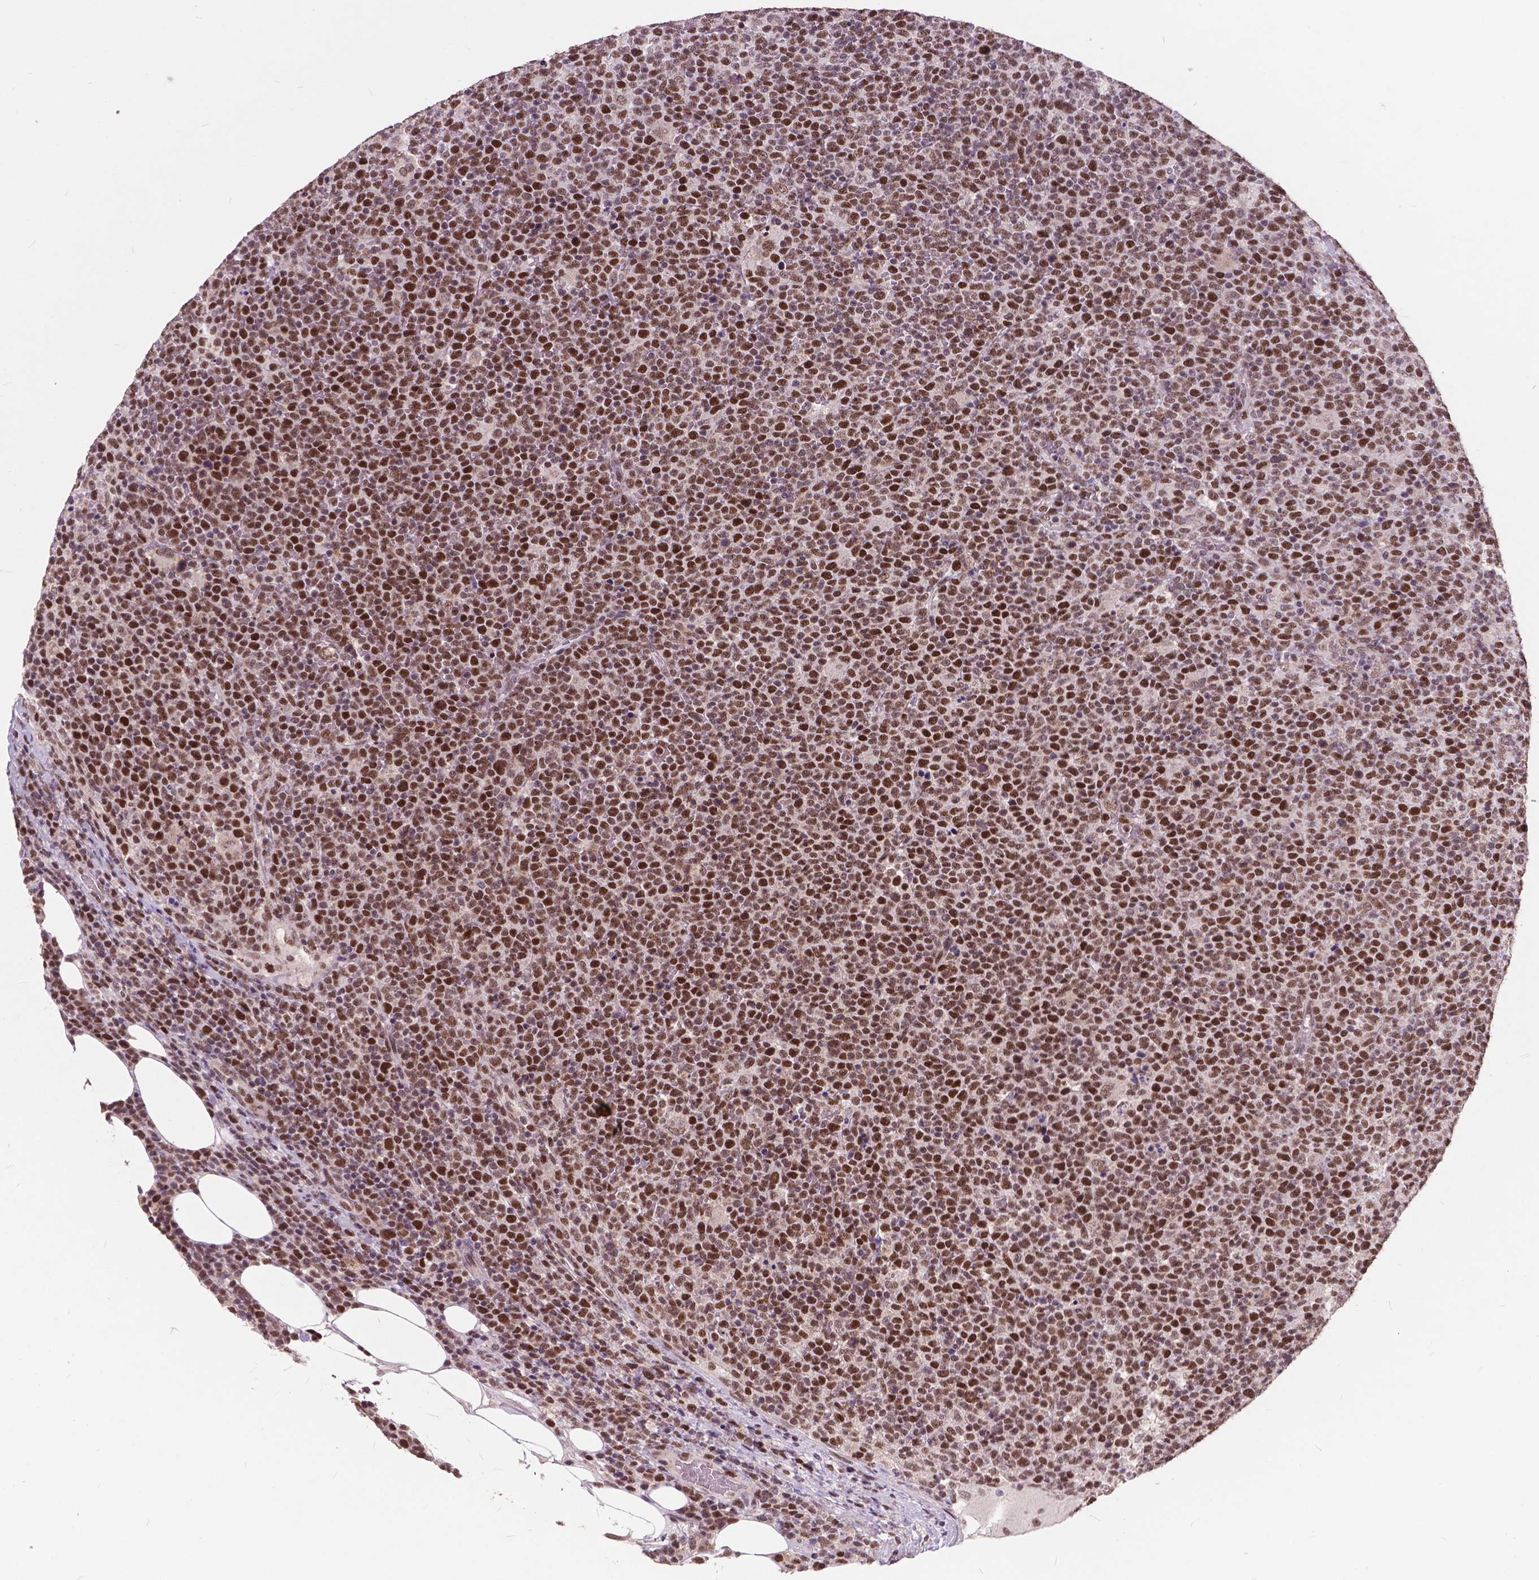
{"staining": {"intensity": "strong", "quantity": "25%-75%", "location": "nuclear"}, "tissue": "lymphoma", "cell_type": "Tumor cells", "image_type": "cancer", "snomed": [{"axis": "morphology", "description": "Malignant lymphoma, non-Hodgkin's type, High grade"}, {"axis": "topography", "description": "Lymph node"}], "caption": "Immunohistochemistry (IHC) micrograph of malignant lymphoma, non-Hodgkin's type (high-grade) stained for a protein (brown), which reveals high levels of strong nuclear positivity in approximately 25%-75% of tumor cells.", "gene": "MSH2", "patient": {"sex": "male", "age": 61}}